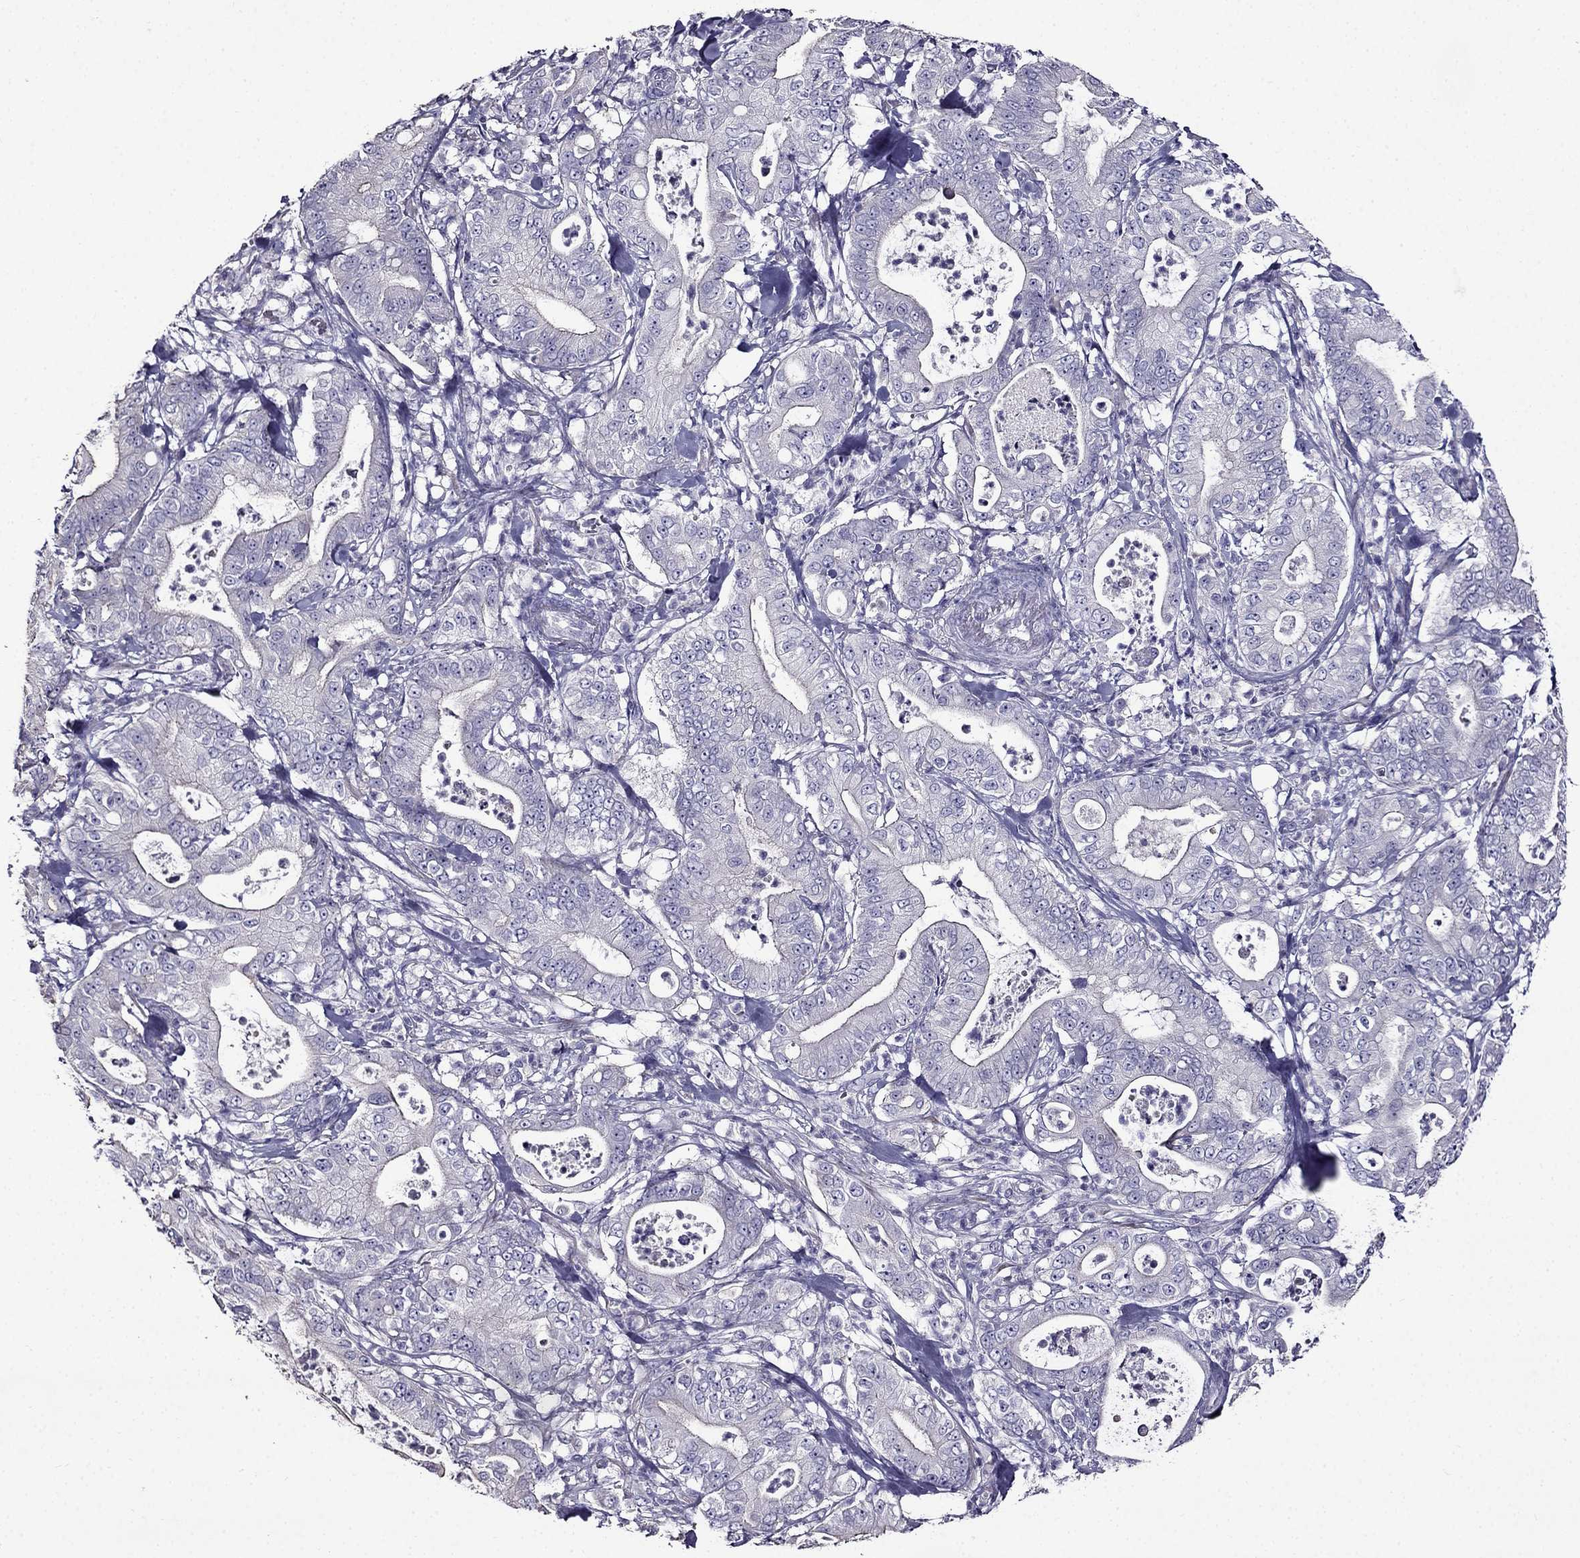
{"staining": {"intensity": "negative", "quantity": "none", "location": "none"}, "tissue": "pancreatic cancer", "cell_type": "Tumor cells", "image_type": "cancer", "snomed": [{"axis": "morphology", "description": "Adenocarcinoma, NOS"}, {"axis": "topography", "description": "Pancreas"}], "caption": "Immunohistochemistry histopathology image of adenocarcinoma (pancreatic) stained for a protein (brown), which reveals no expression in tumor cells.", "gene": "TMEM266", "patient": {"sex": "male", "age": 71}}